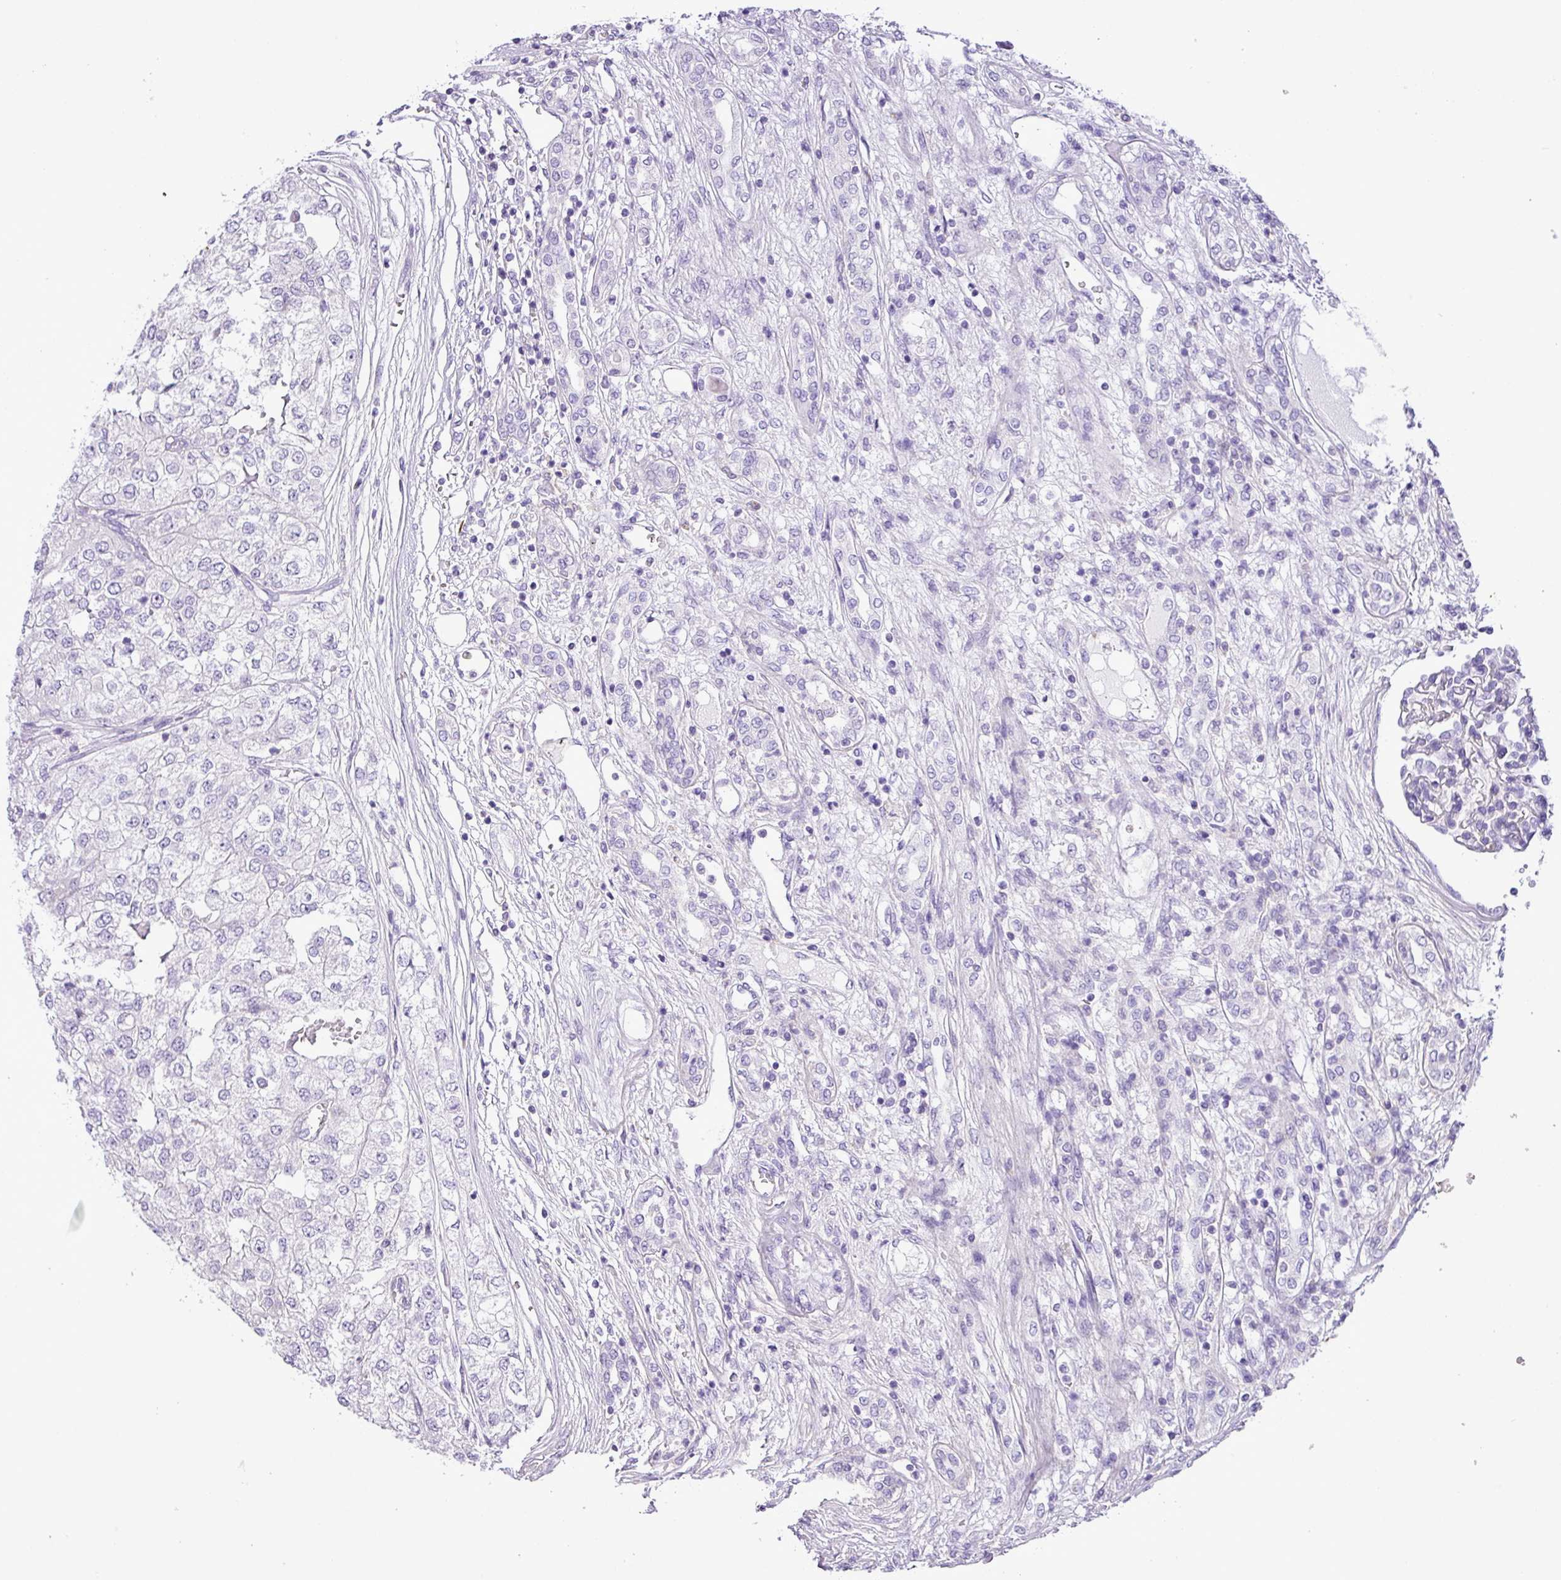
{"staining": {"intensity": "negative", "quantity": "none", "location": "none"}, "tissue": "renal cancer", "cell_type": "Tumor cells", "image_type": "cancer", "snomed": [{"axis": "morphology", "description": "Adenocarcinoma, NOS"}, {"axis": "topography", "description": "Kidney"}], "caption": "Image shows no protein staining in tumor cells of adenocarcinoma (renal) tissue.", "gene": "ZNF334", "patient": {"sex": "female", "age": 54}}